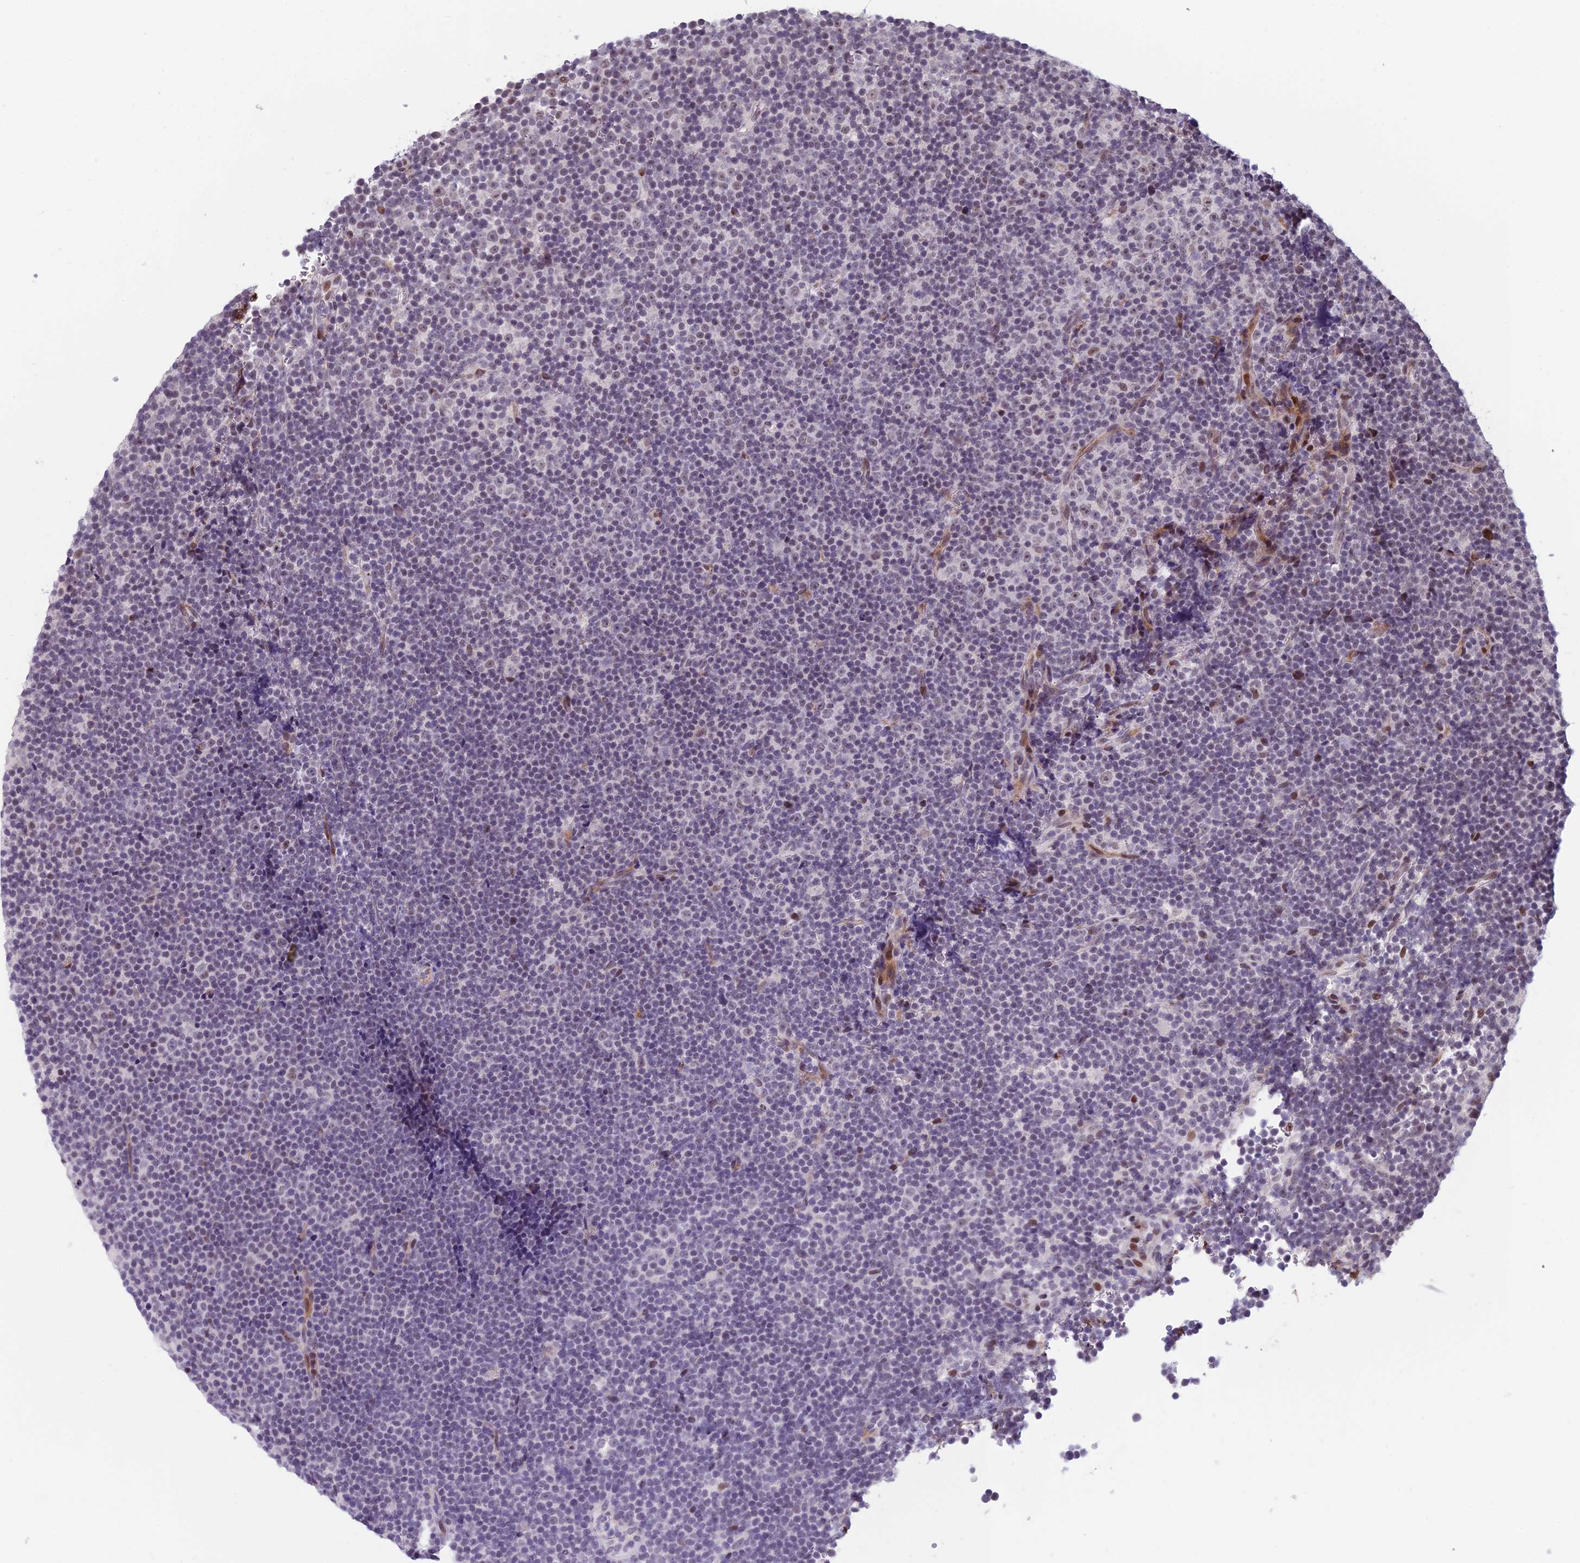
{"staining": {"intensity": "negative", "quantity": "none", "location": "none"}, "tissue": "lymphoma", "cell_type": "Tumor cells", "image_type": "cancer", "snomed": [{"axis": "morphology", "description": "Malignant lymphoma, non-Hodgkin's type, Low grade"}, {"axis": "topography", "description": "Lymph node"}], "caption": "There is no significant staining in tumor cells of lymphoma.", "gene": "RGS17", "patient": {"sex": "female", "age": 67}}